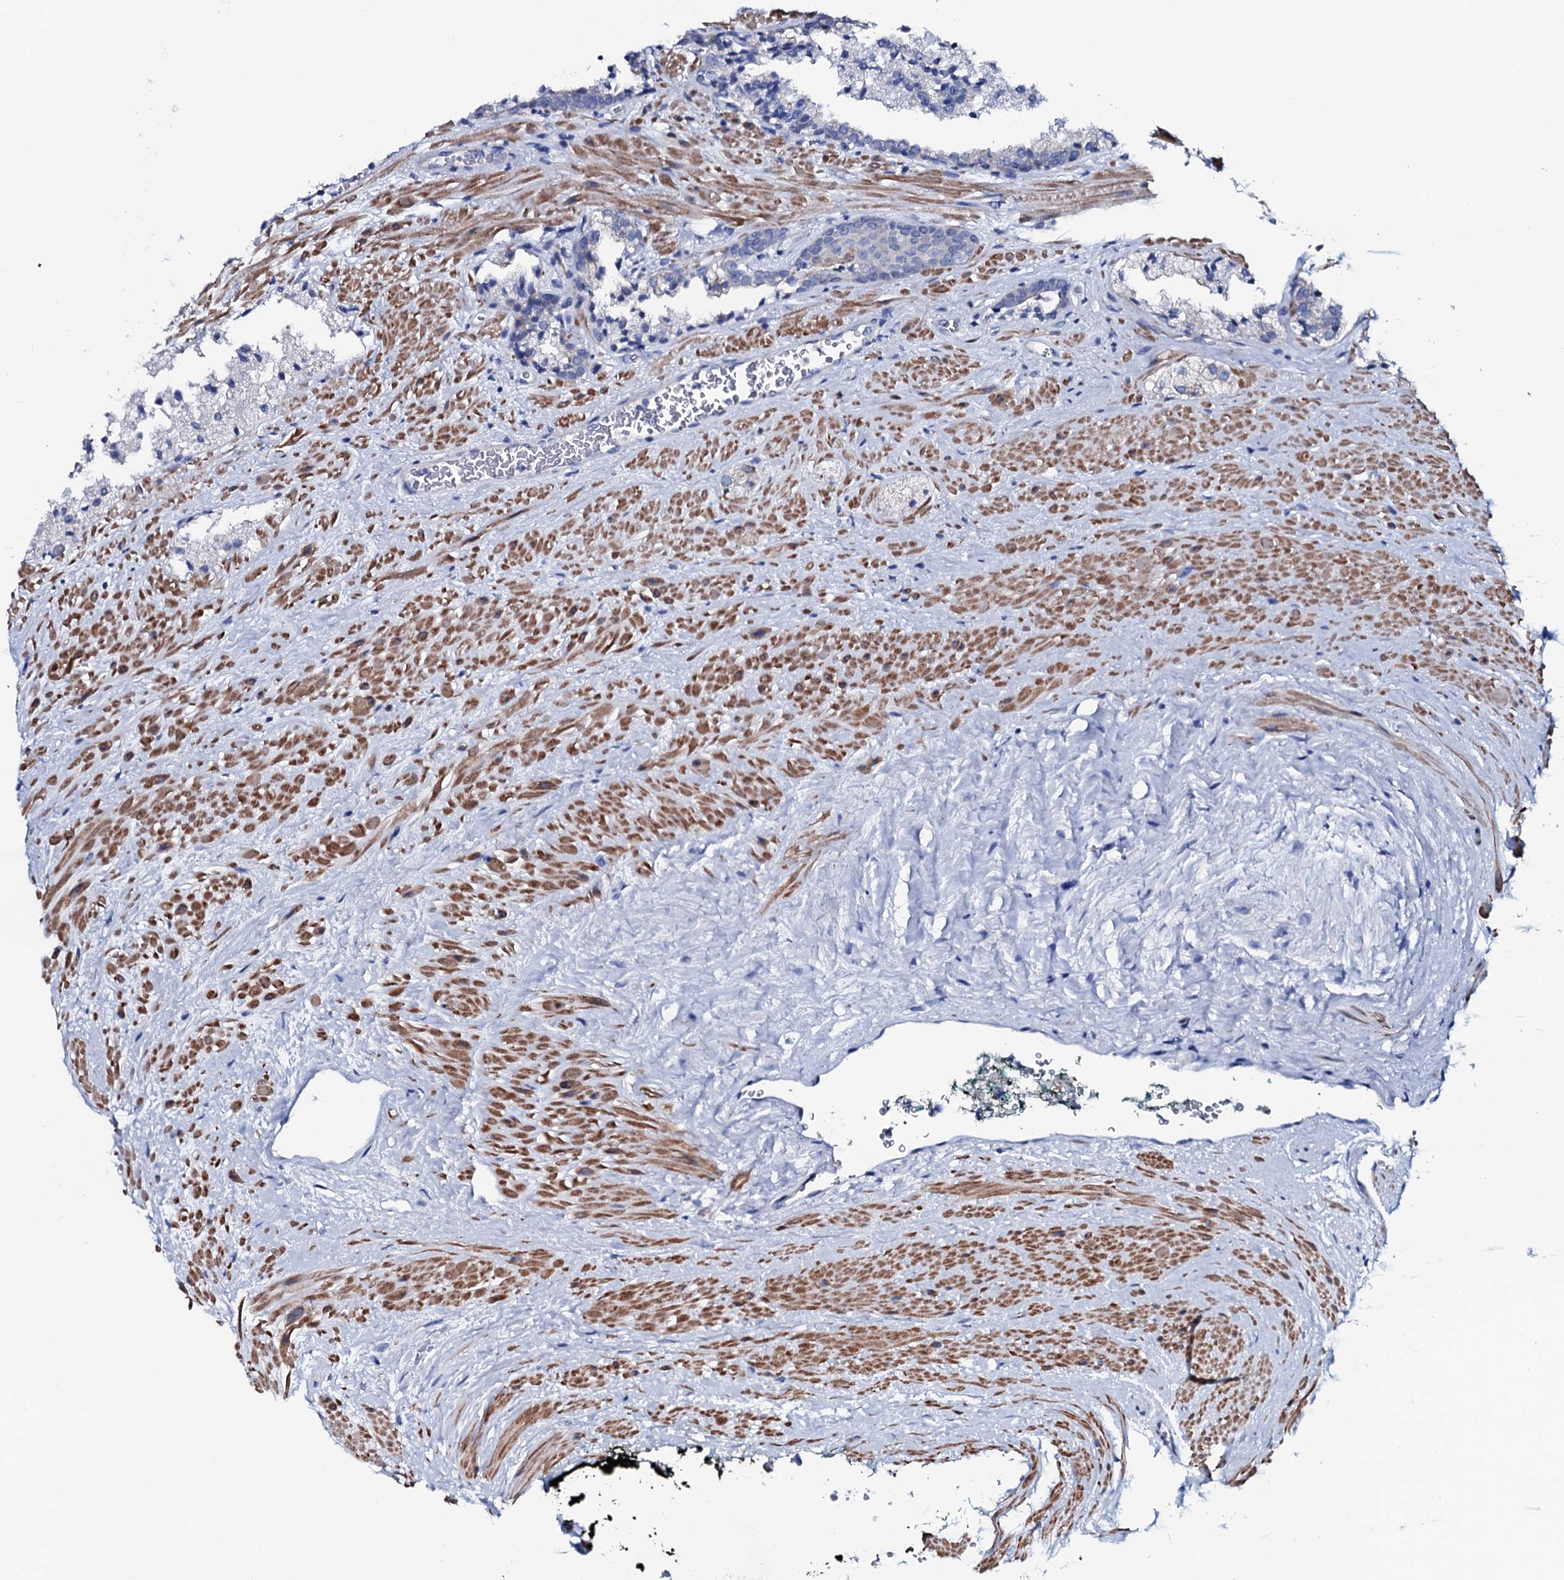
{"staining": {"intensity": "negative", "quantity": "none", "location": "none"}, "tissue": "prostate cancer", "cell_type": "Tumor cells", "image_type": "cancer", "snomed": [{"axis": "morphology", "description": "Adenocarcinoma, High grade"}, {"axis": "topography", "description": "Prostate"}], "caption": "The immunohistochemistry micrograph has no significant expression in tumor cells of prostate high-grade adenocarcinoma tissue.", "gene": "GYS2", "patient": {"sex": "male", "age": 71}}